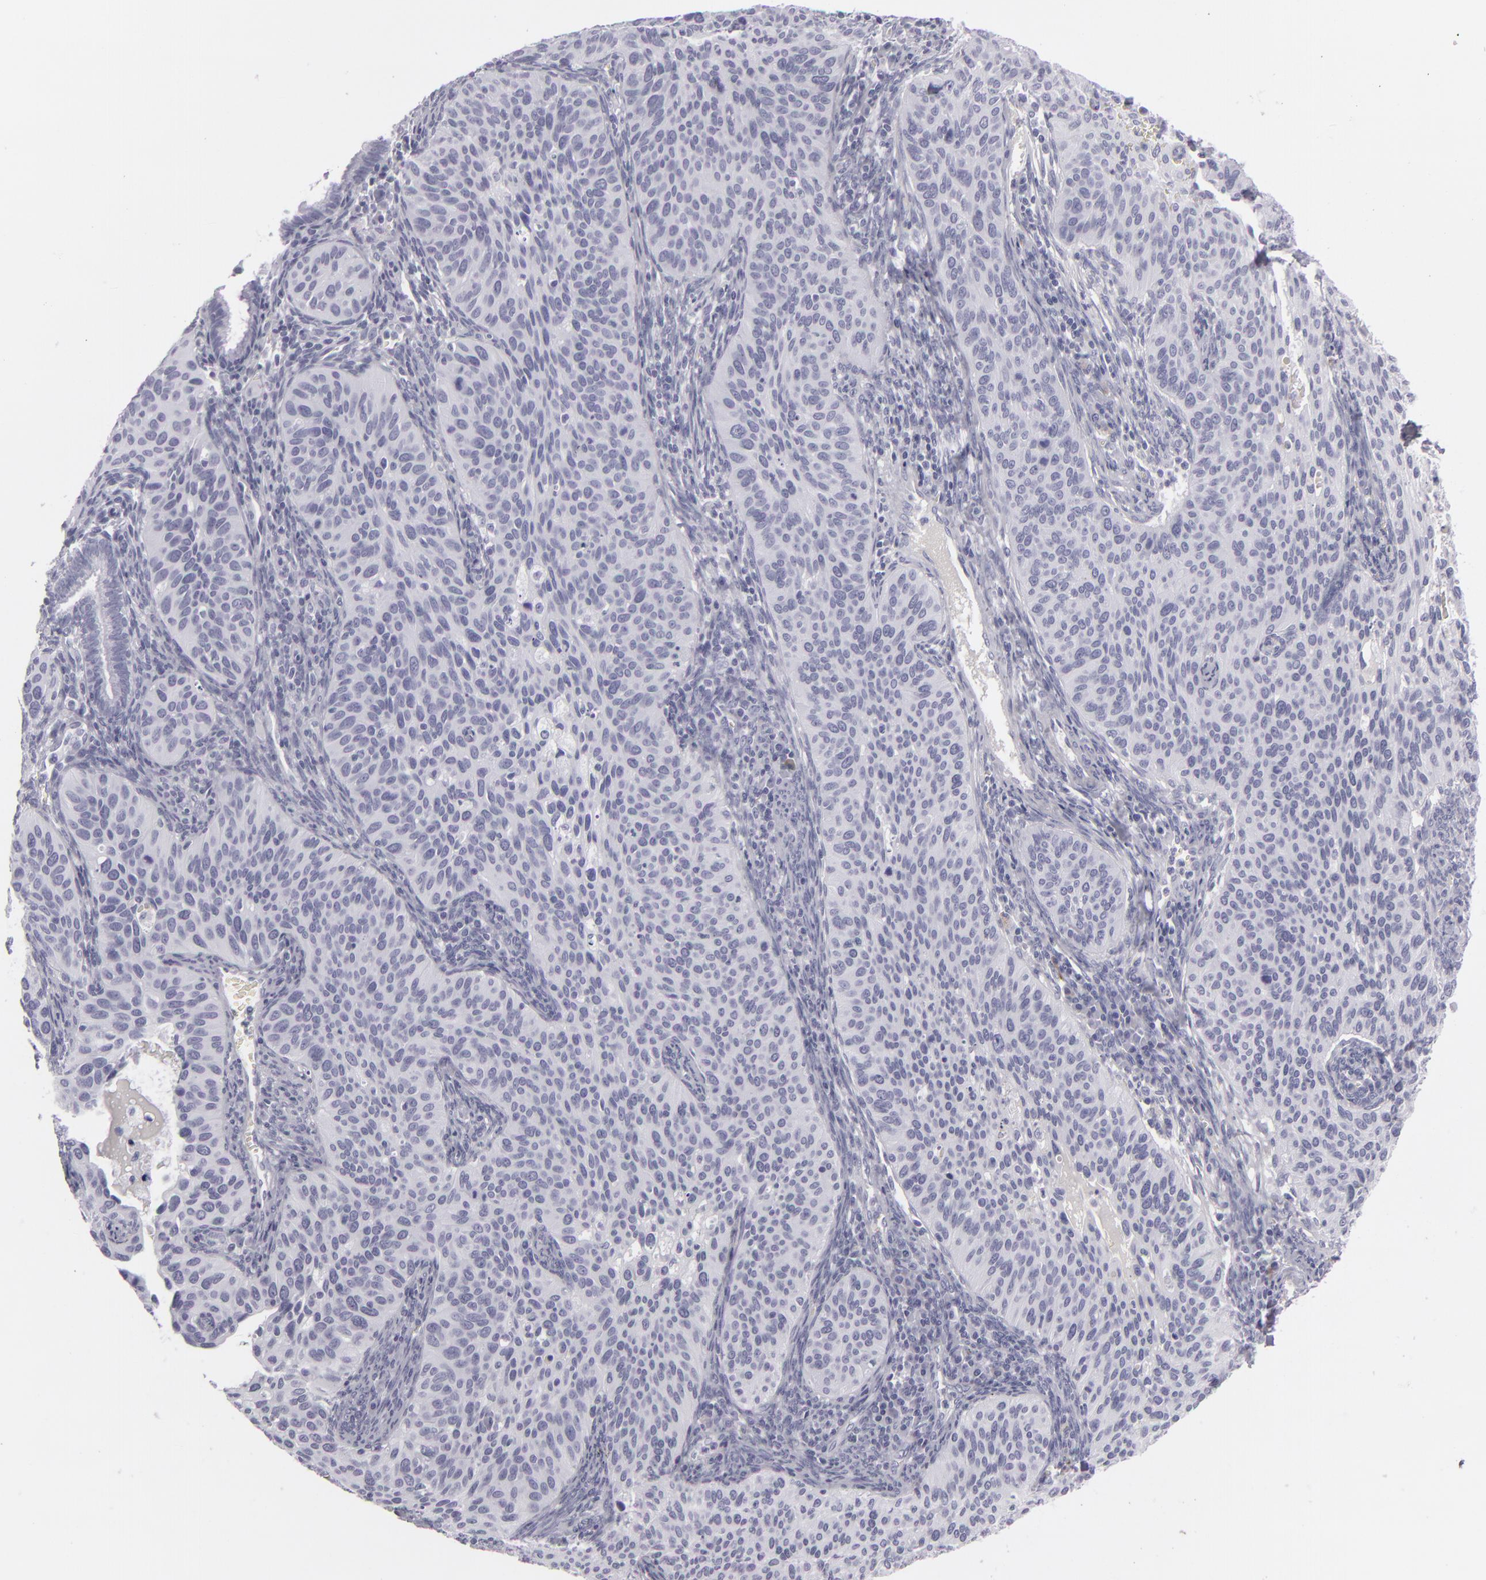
{"staining": {"intensity": "negative", "quantity": "none", "location": "none"}, "tissue": "cervical cancer", "cell_type": "Tumor cells", "image_type": "cancer", "snomed": [{"axis": "morphology", "description": "Adenocarcinoma, NOS"}, {"axis": "topography", "description": "Cervix"}], "caption": "This is an IHC histopathology image of human adenocarcinoma (cervical). There is no expression in tumor cells.", "gene": "CDX2", "patient": {"sex": "female", "age": 29}}